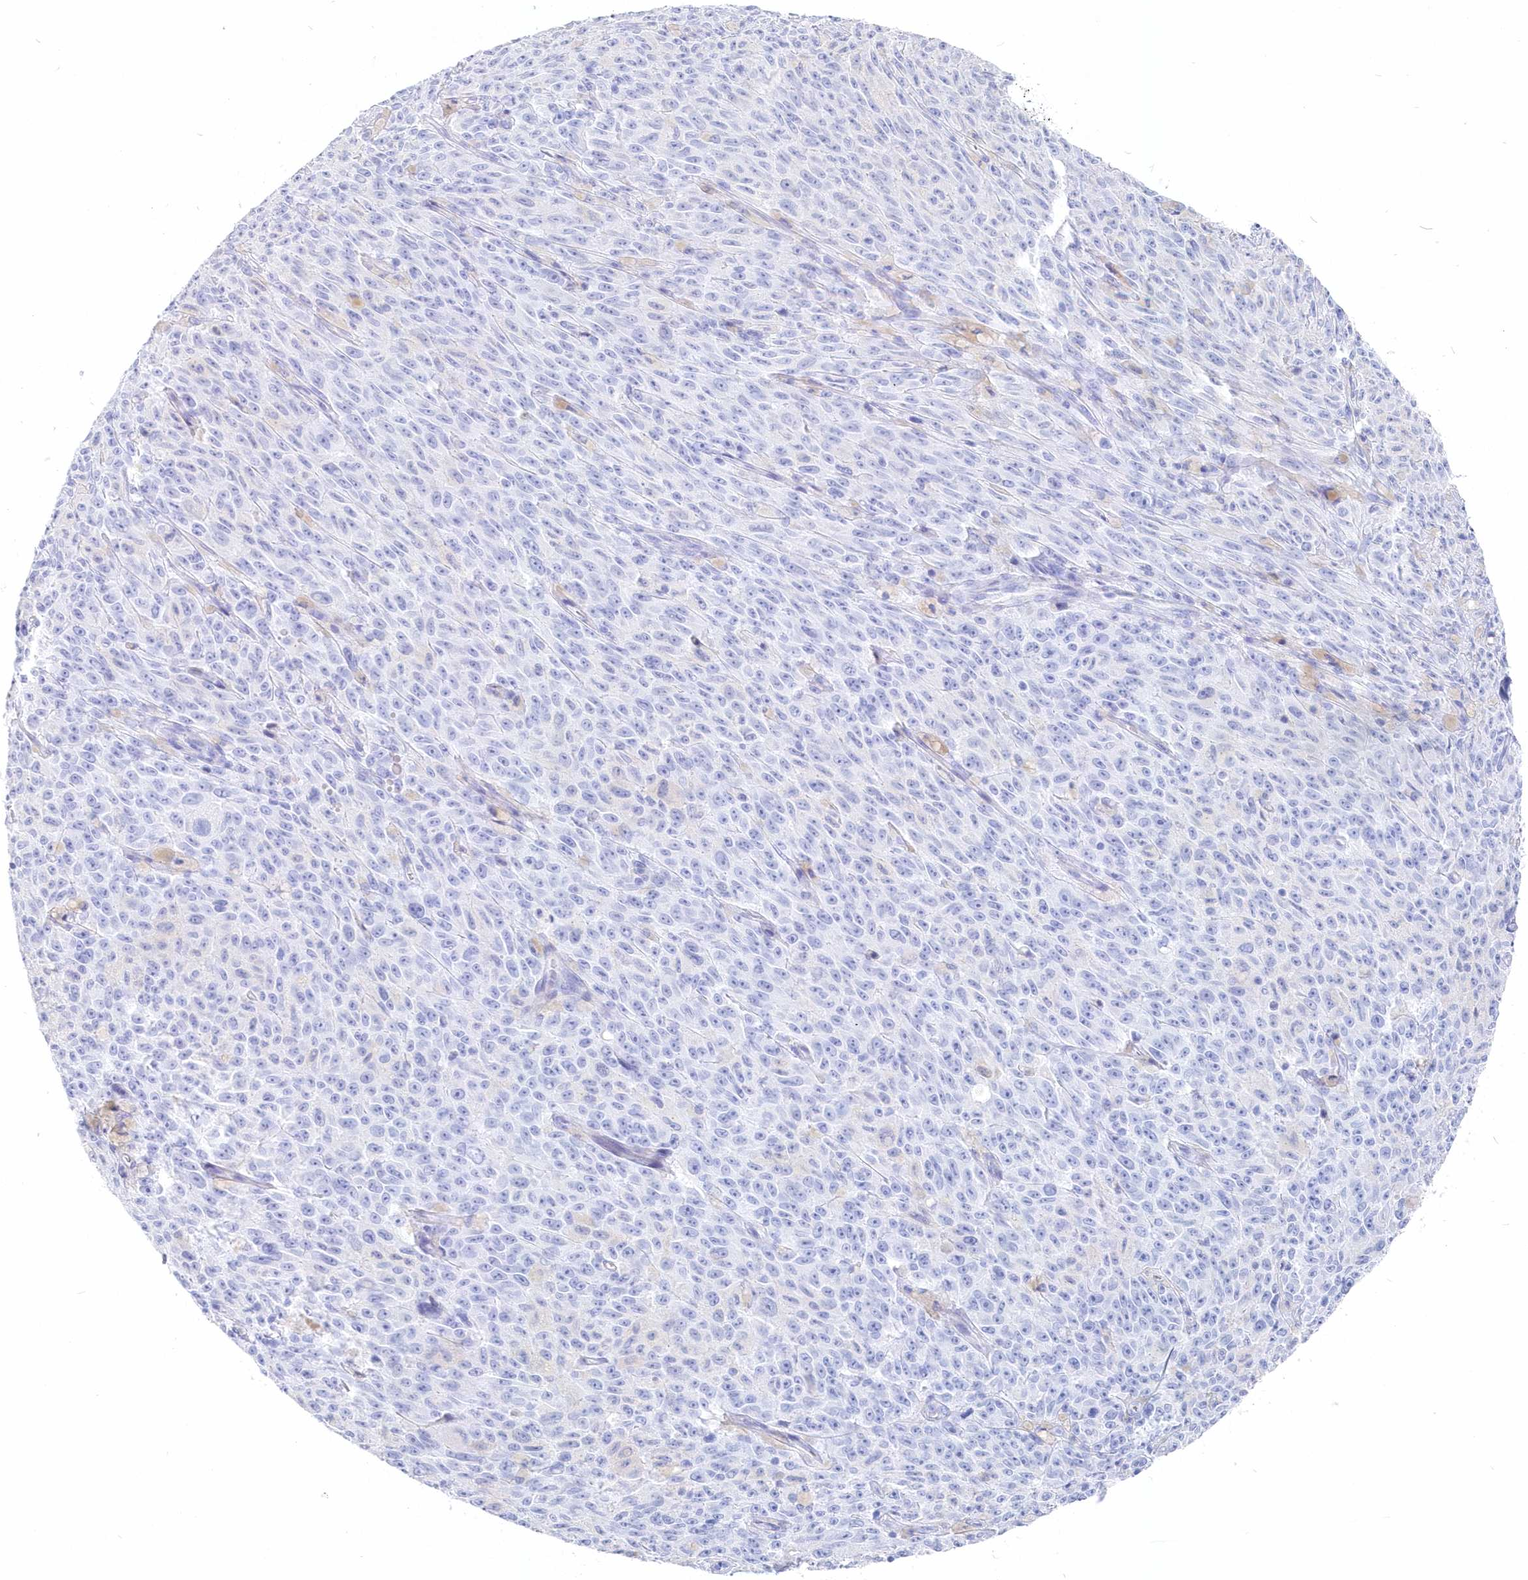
{"staining": {"intensity": "negative", "quantity": "none", "location": "none"}, "tissue": "melanoma", "cell_type": "Tumor cells", "image_type": "cancer", "snomed": [{"axis": "morphology", "description": "Malignant melanoma, NOS"}, {"axis": "topography", "description": "Skin"}], "caption": "This photomicrograph is of melanoma stained with immunohistochemistry (IHC) to label a protein in brown with the nuclei are counter-stained blue. There is no expression in tumor cells.", "gene": "CSNK1G2", "patient": {"sex": "female", "age": 82}}